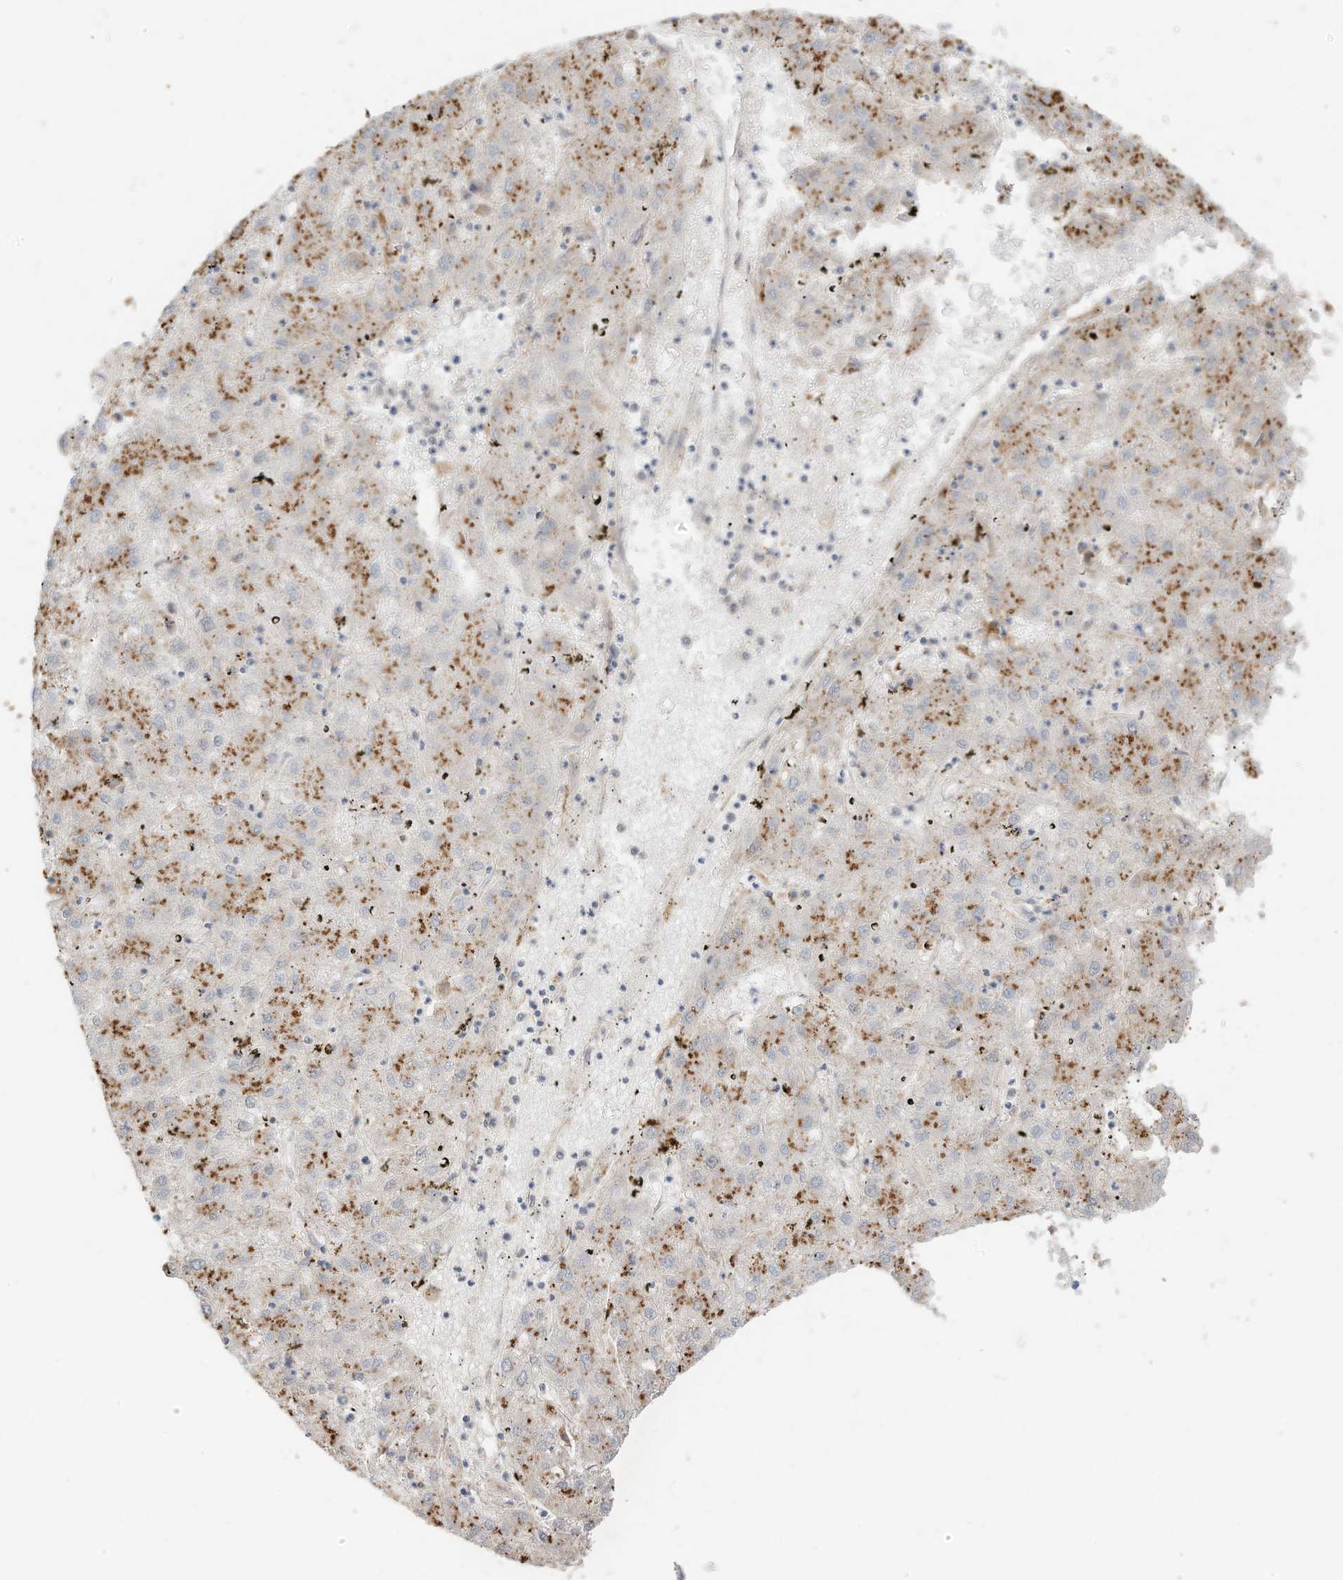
{"staining": {"intensity": "moderate", "quantity": "25%-75%", "location": "cytoplasmic/membranous"}, "tissue": "liver cancer", "cell_type": "Tumor cells", "image_type": "cancer", "snomed": [{"axis": "morphology", "description": "Carcinoma, Hepatocellular, NOS"}, {"axis": "topography", "description": "Liver"}], "caption": "The immunohistochemical stain labels moderate cytoplasmic/membranous positivity in tumor cells of liver cancer tissue.", "gene": "N4BP3", "patient": {"sex": "male", "age": 72}}